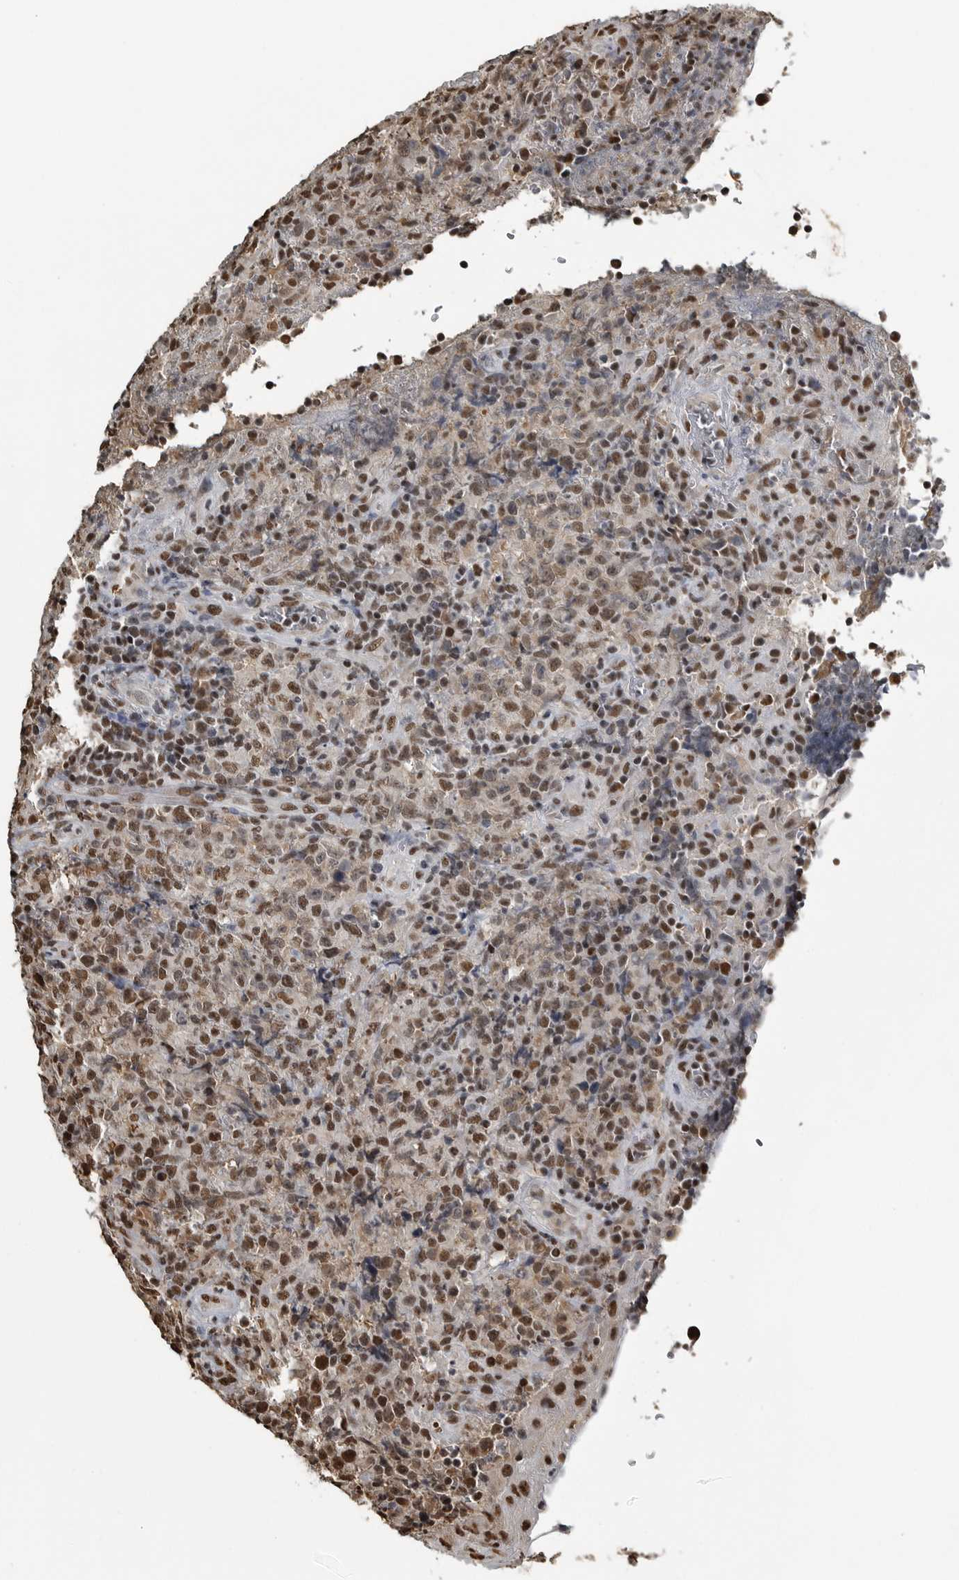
{"staining": {"intensity": "moderate", "quantity": ">75%", "location": "nuclear"}, "tissue": "lymphoma", "cell_type": "Tumor cells", "image_type": "cancer", "snomed": [{"axis": "morphology", "description": "Malignant lymphoma, non-Hodgkin's type, High grade"}, {"axis": "topography", "description": "Tonsil"}], "caption": "The image exhibits staining of high-grade malignant lymphoma, non-Hodgkin's type, revealing moderate nuclear protein expression (brown color) within tumor cells.", "gene": "TGS1", "patient": {"sex": "female", "age": 36}}